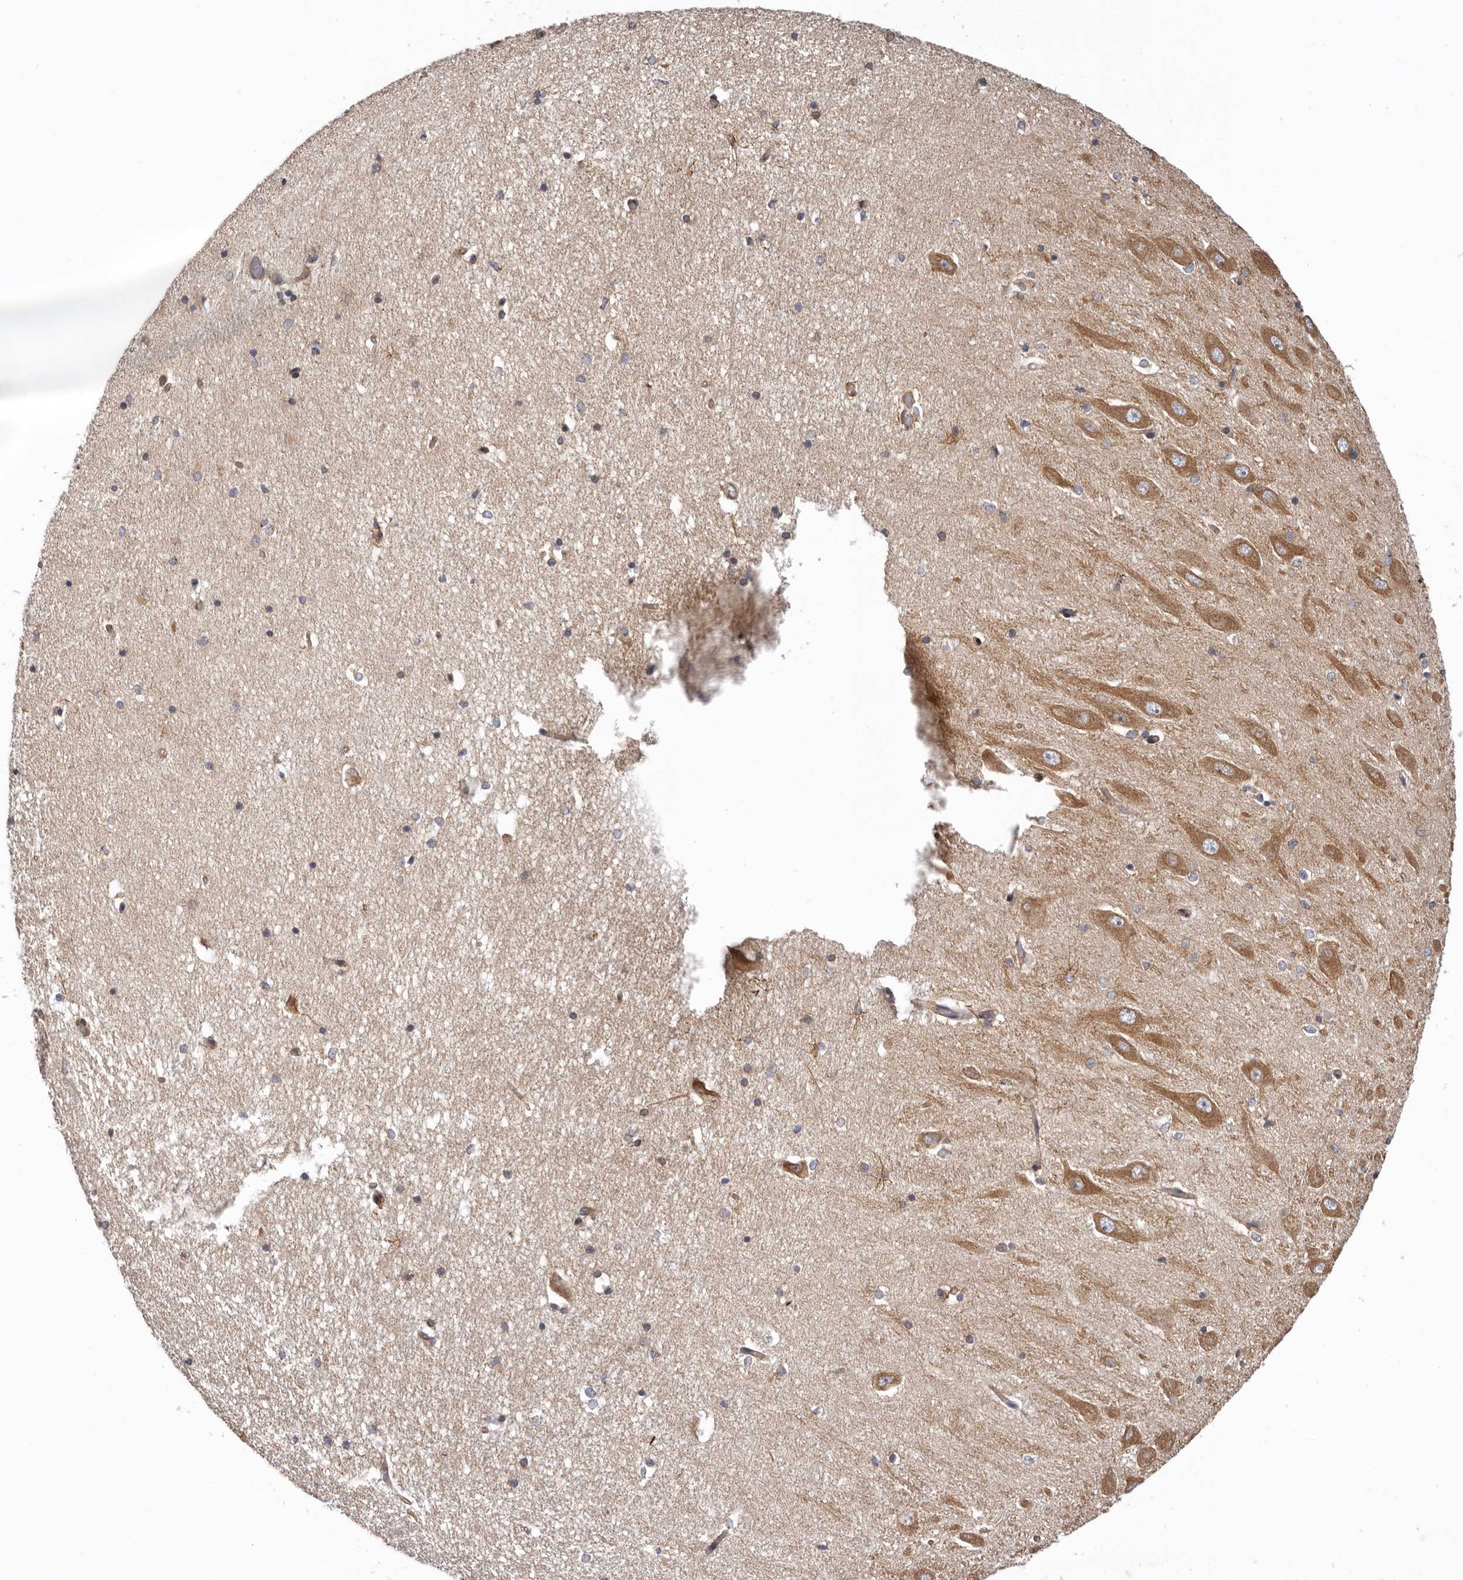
{"staining": {"intensity": "moderate", "quantity": "<25%", "location": "cytoplasmic/membranous"}, "tissue": "hippocampus", "cell_type": "Glial cells", "image_type": "normal", "snomed": [{"axis": "morphology", "description": "Normal tissue, NOS"}, {"axis": "topography", "description": "Hippocampus"}], "caption": "Protein expression analysis of benign human hippocampus reveals moderate cytoplasmic/membranous staining in about <25% of glial cells. (brown staining indicates protein expression, while blue staining denotes nuclei).", "gene": "TMUB1", "patient": {"sex": "male", "age": 45}}